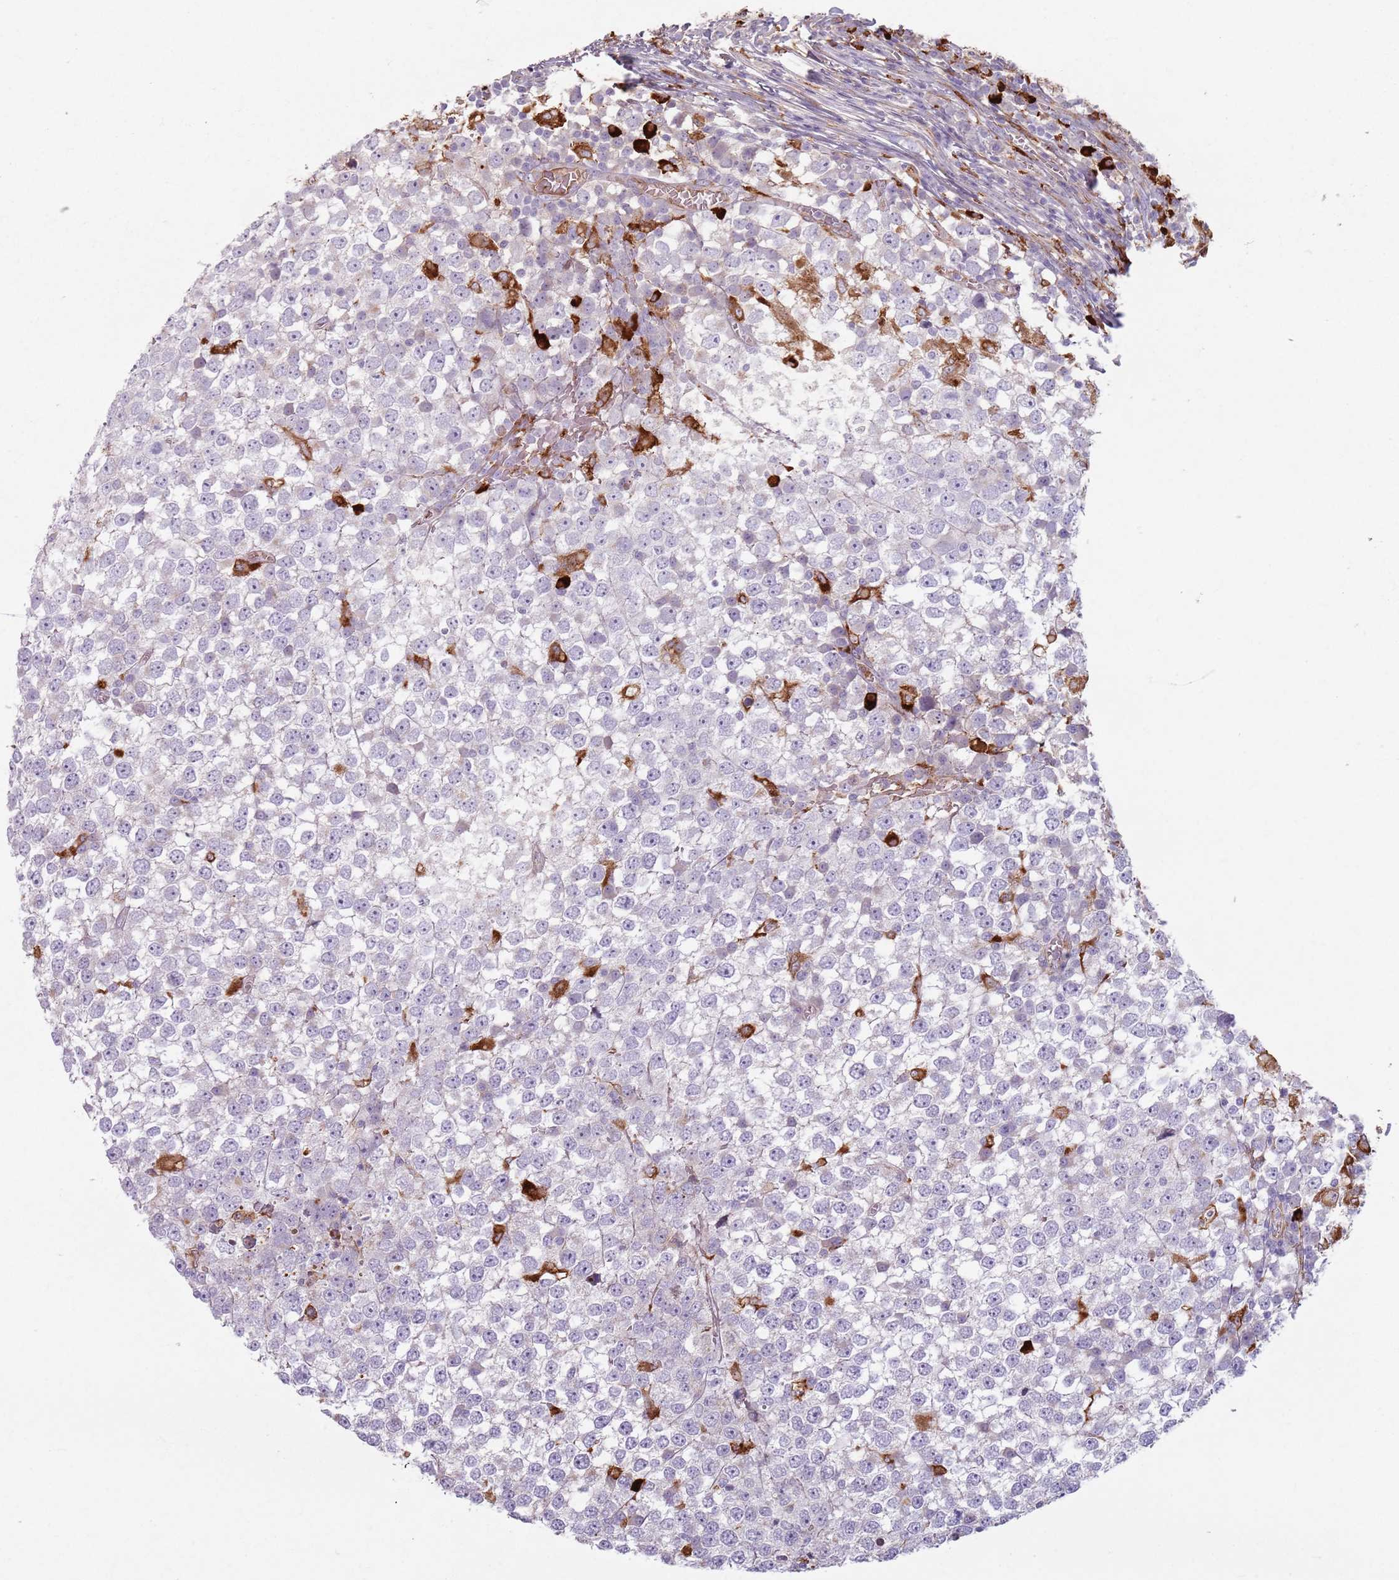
{"staining": {"intensity": "negative", "quantity": "none", "location": "none"}, "tissue": "testis cancer", "cell_type": "Tumor cells", "image_type": "cancer", "snomed": [{"axis": "morphology", "description": "Seminoma, NOS"}, {"axis": "topography", "description": "Testis"}], "caption": "Testis seminoma was stained to show a protein in brown. There is no significant staining in tumor cells.", "gene": "COLGALT1", "patient": {"sex": "male", "age": 65}}